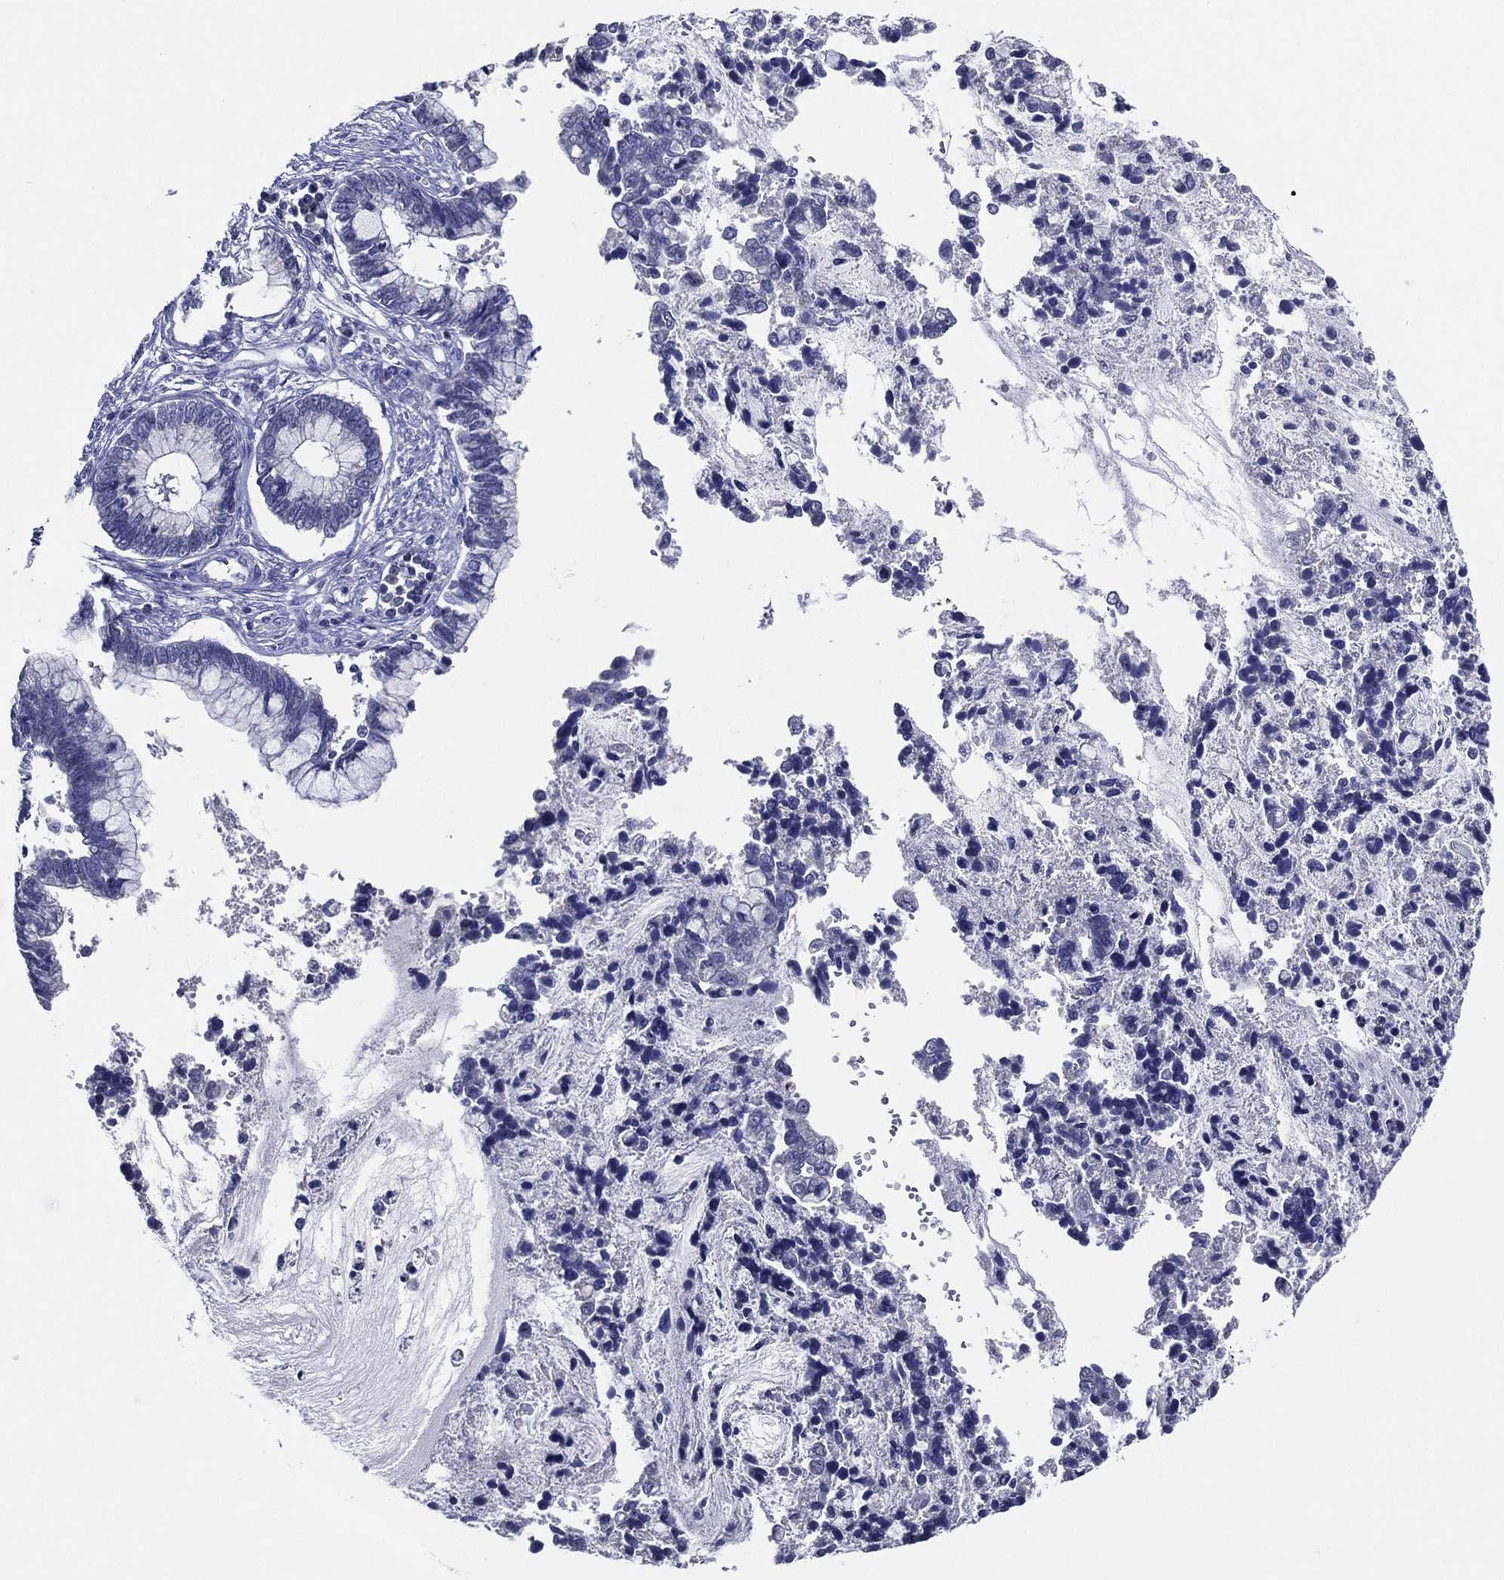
{"staining": {"intensity": "negative", "quantity": "none", "location": "none"}, "tissue": "cervical cancer", "cell_type": "Tumor cells", "image_type": "cancer", "snomed": [{"axis": "morphology", "description": "Adenocarcinoma, NOS"}, {"axis": "topography", "description": "Cervix"}], "caption": "Immunohistochemical staining of cervical adenocarcinoma shows no significant expression in tumor cells. (Immunohistochemistry, brightfield microscopy, high magnification).", "gene": "TFAP2A", "patient": {"sex": "female", "age": 44}}